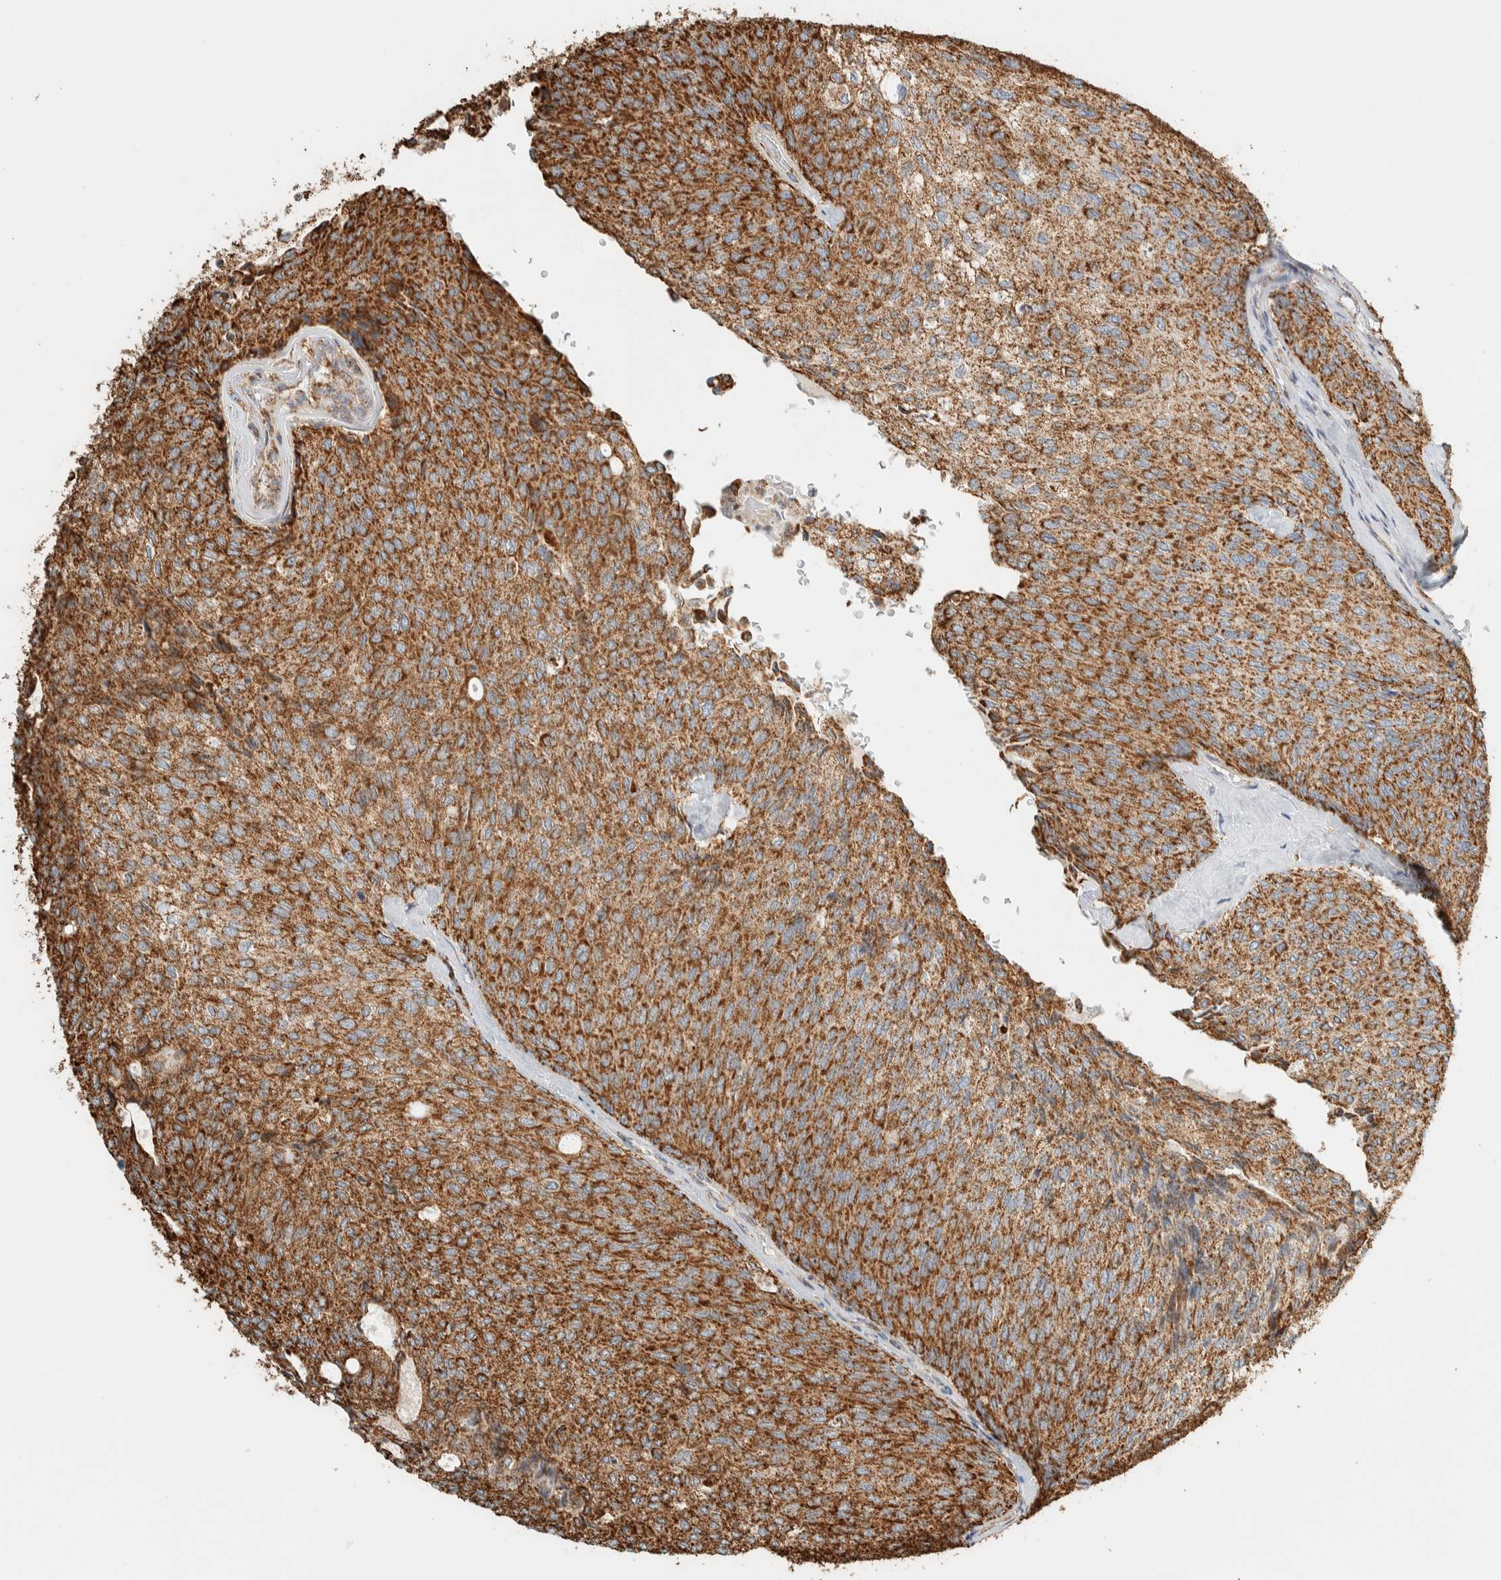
{"staining": {"intensity": "moderate", "quantity": ">75%", "location": "cytoplasmic/membranous"}, "tissue": "urothelial cancer", "cell_type": "Tumor cells", "image_type": "cancer", "snomed": [{"axis": "morphology", "description": "Urothelial carcinoma, Low grade"}, {"axis": "topography", "description": "Urinary bladder"}], "caption": "Moderate cytoplasmic/membranous protein expression is seen in about >75% of tumor cells in low-grade urothelial carcinoma.", "gene": "ZNF454", "patient": {"sex": "female", "age": 79}}